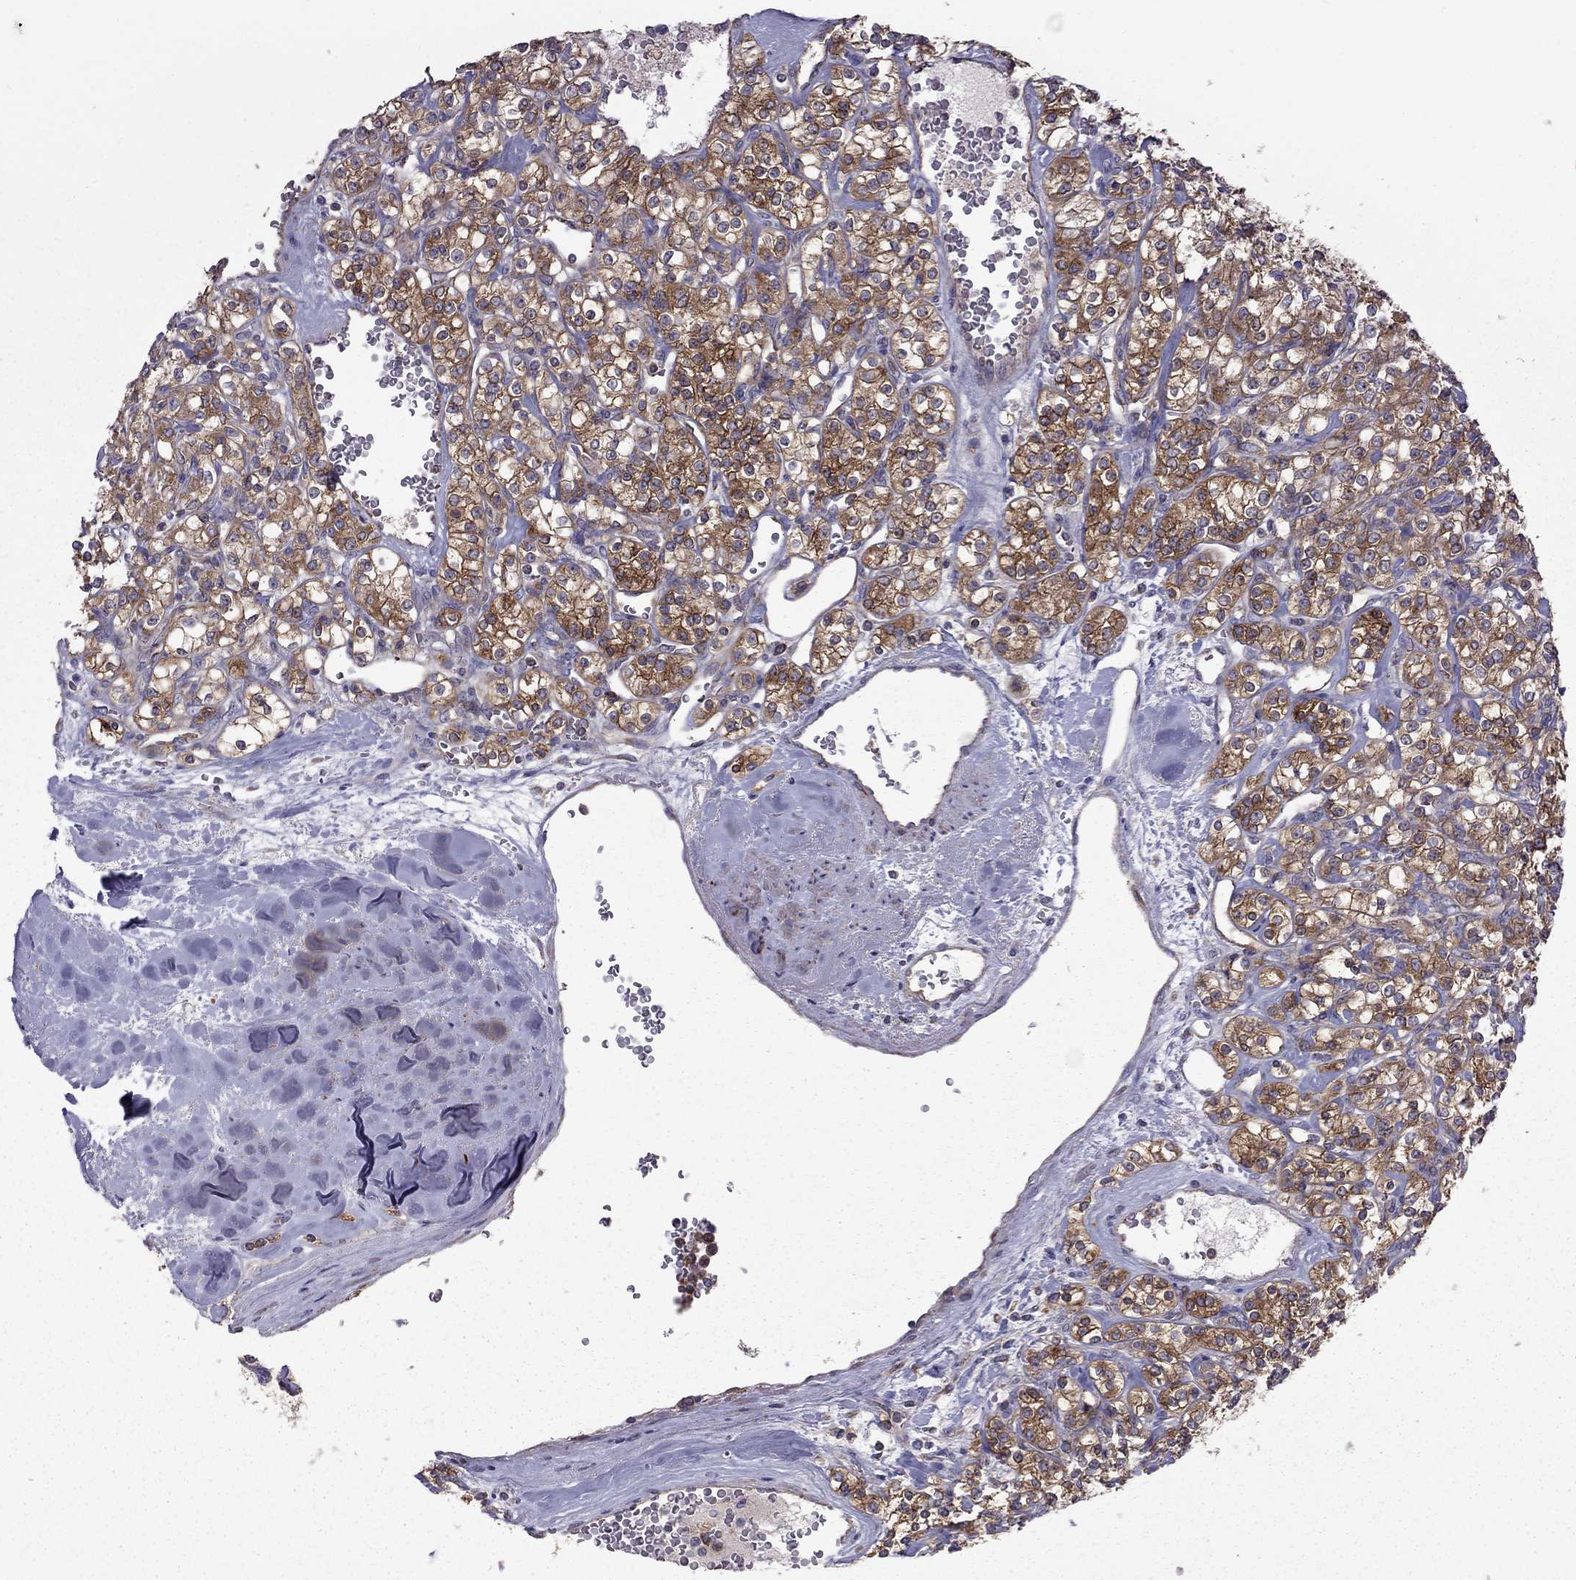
{"staining": {"intensity": "strong", "quantity": ">75%", "location": "cytoplasmic/membranous"}, "tissue": "renal cancer", "cell_type": "Tumor cells", "image_type": "cancer", "snomed": [{"axis": "morphology", "description": "Adenocarcinoma, NOS"}, {"axis": "topography", "description": "Kidney"}], "caption": "Renal cancer (adenocarcinoma) stained with a protein marker displays strong staining in tumor cells.", "gene": "EIF4E3", "patient": {"sex": "male", "age": 77}}